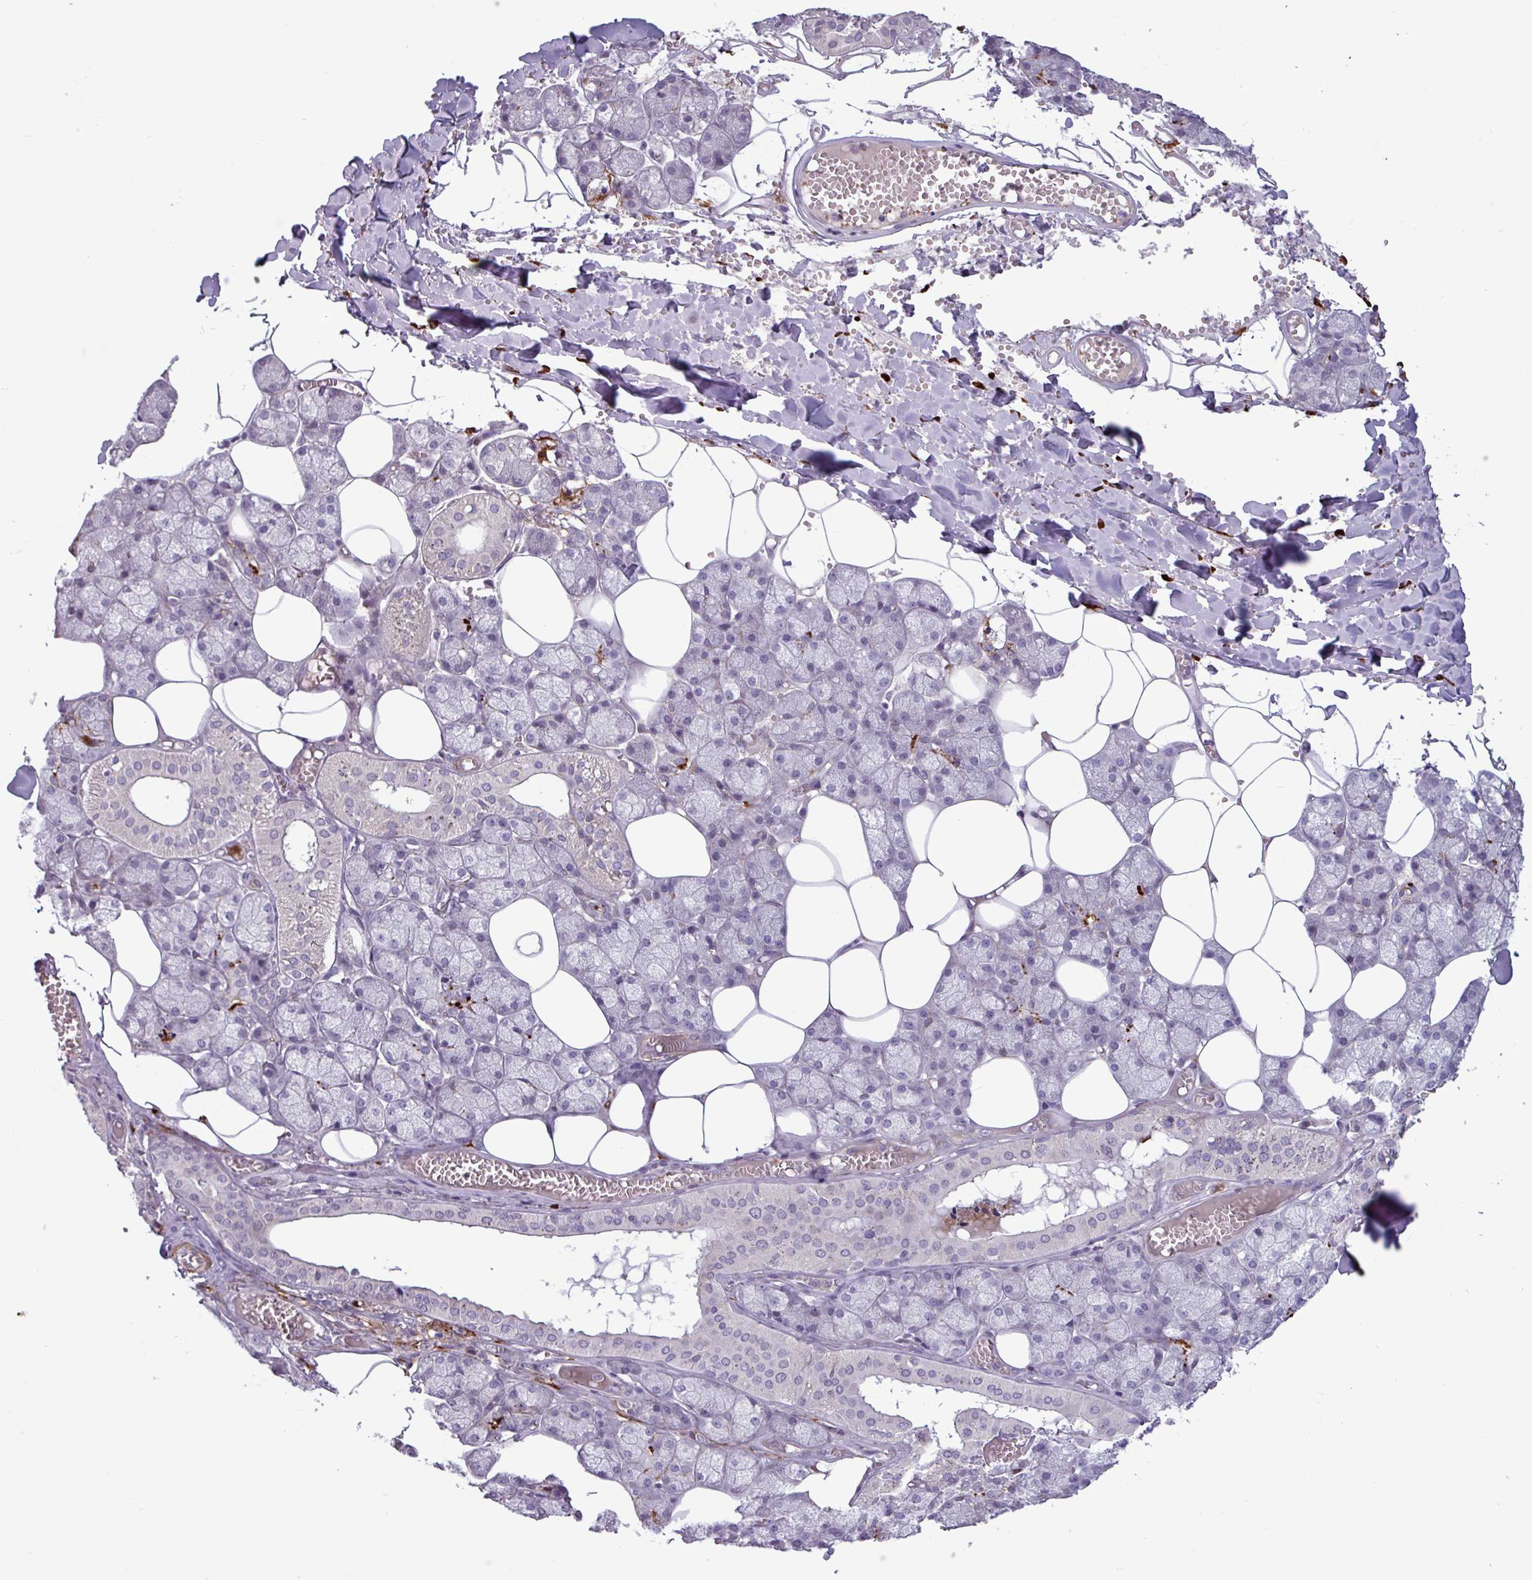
{"staining": {"intensity": "strong", "quantity": "<25%", "location": "cytoplasmic/membranous"}, "tissue": "salivary gland", "cell_type": "Glandular cells", "image_type": "normal", "snomed": [{"axis": "morphology", "description": "Normal tissue, NOS"}, {"axis": "topography", "description": "Salivary gland"}], "caption": "Immunohistochemistry (IHC) staining of normal salivary gland, which displays medium levels of strong cytoplasmic/membranous staining in approximately <25% of glandular cells indicating strong cytoplasmic/membranous protein expression. The staining was performed using DAB (brown) for protein detection and nuclei were counterstained in hematoxylin (blue).", "gene": "PCED1A", "patient": {"sex": "male", "age": 62}}